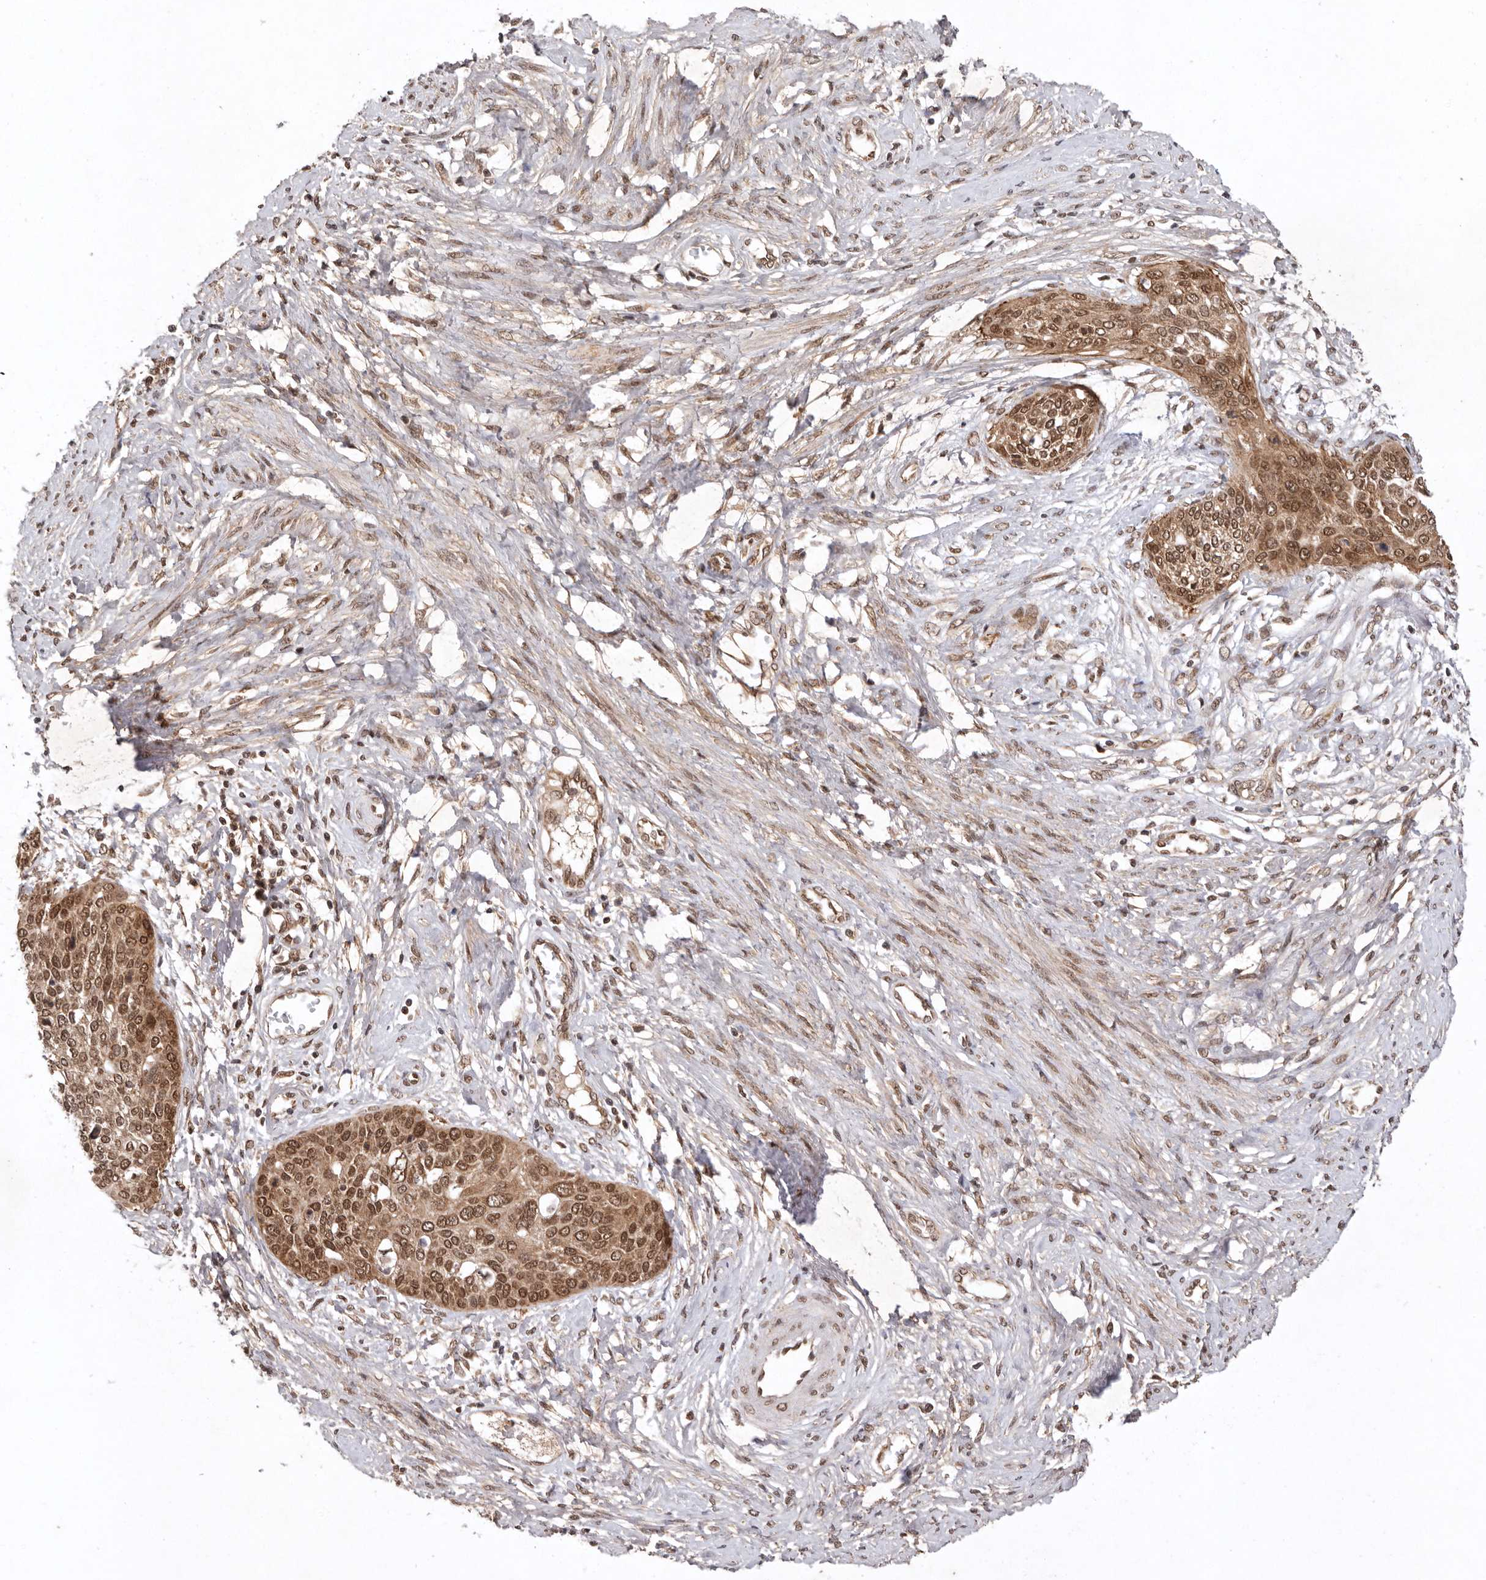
{"staining": {"intensity": "moderate", "quantity": ">75%", "location": "cytoplasmic/membranous,nuclear"}, "tissue": "cervical cancer", "cell_type": "Tumor cells", "image_type": "cancer", "snomed": [{"axis": "morphology", "description": "Squamous cell carcinoma, NOS"}, {"axis": "topography", "description": "Cervix"}], "caption": "Immunohistochemical staining of human squamous cell carcinoma (cervical) reveals moderate cytoplasmic/membranous and nuclear protein expression in approximately >75% of tumor cells.", "gene": "TARS2", "patient": {"sex": "female", "age": 37}}